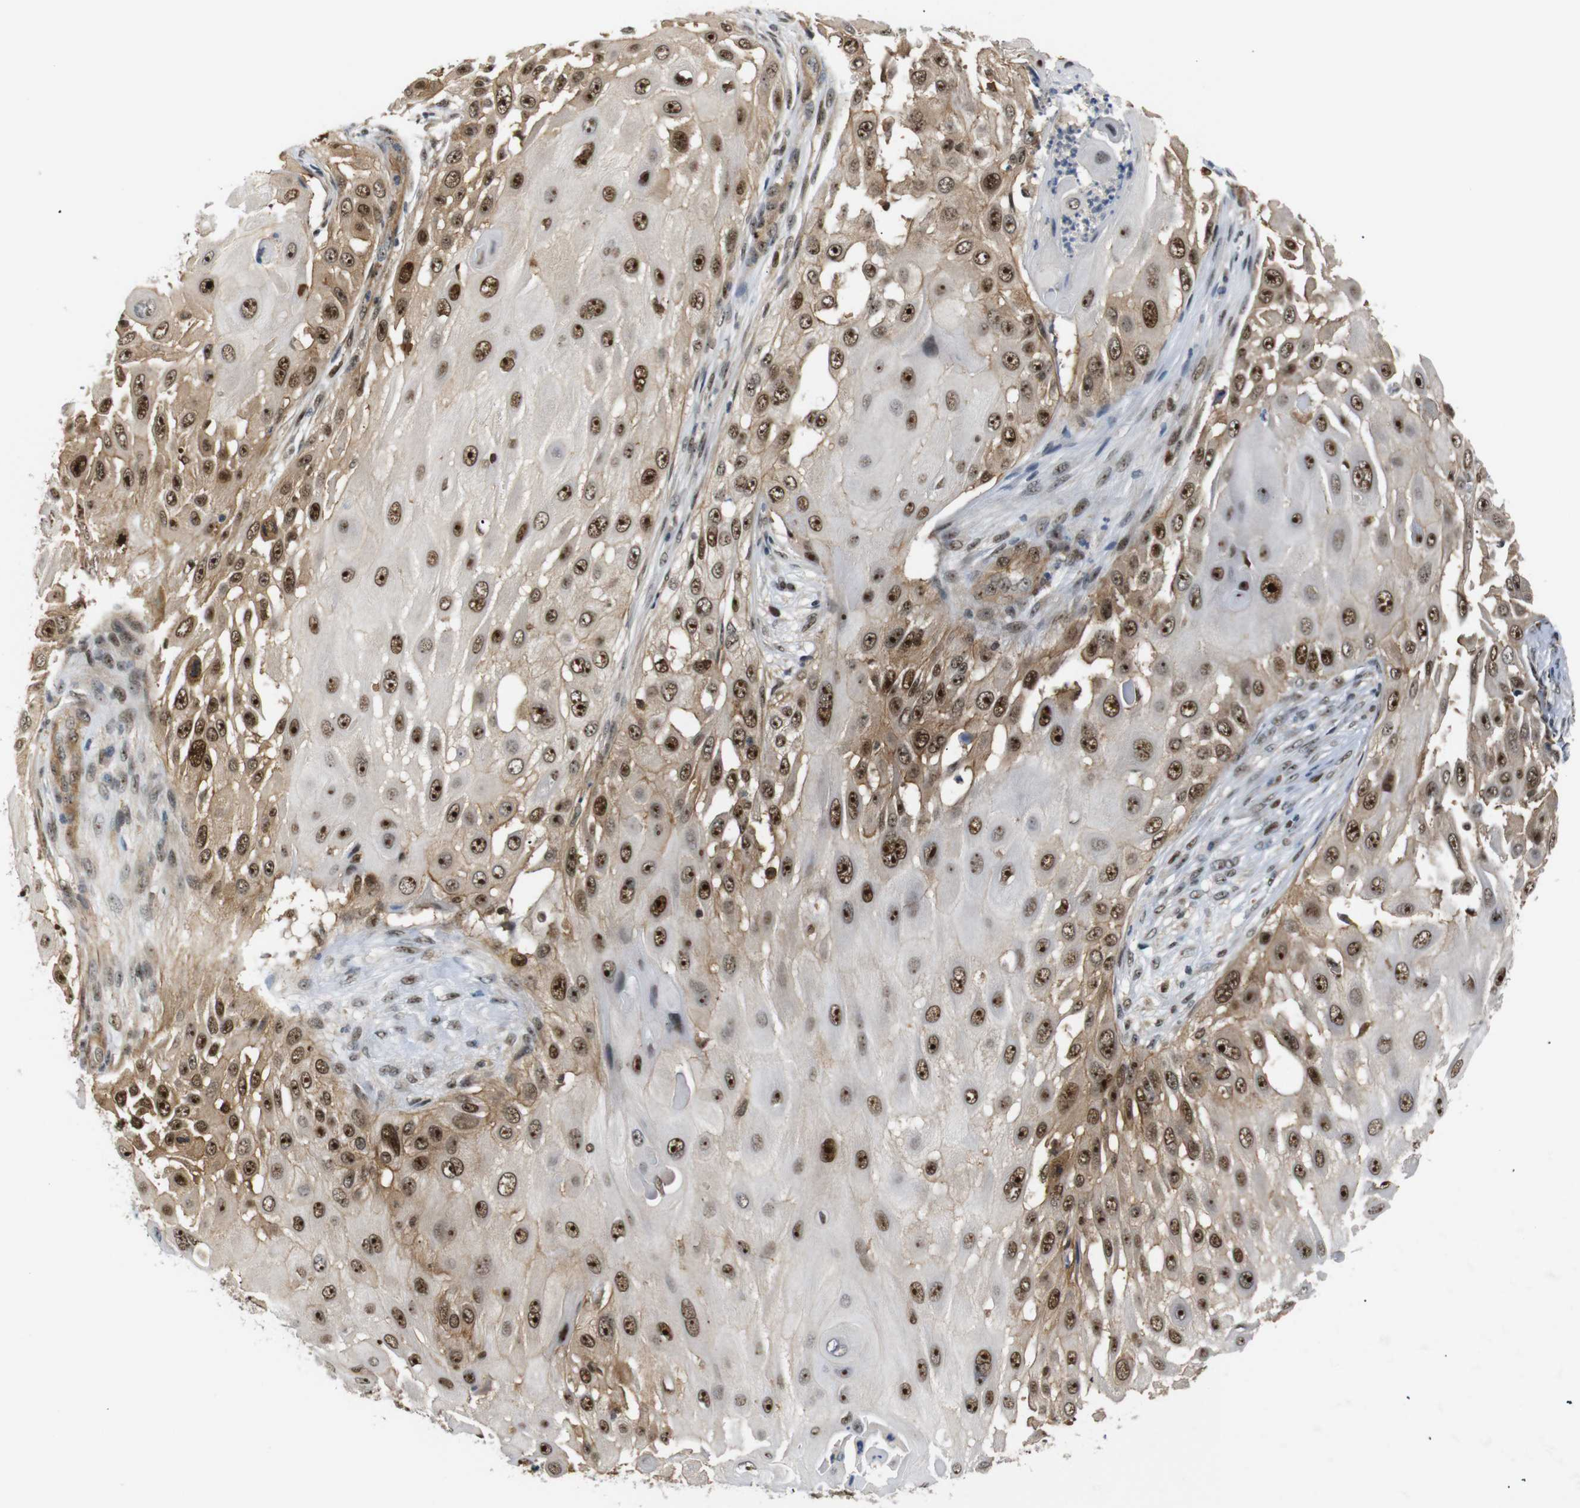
{"staining": {"intensity": "strong", "quantity": ">75%", "location": "cytoplasmic/membranous,nuclear"}, "tissue": "skin cancer", "cell_type": "Tumor cells", "image_type": "cancer", "snomed": [{"axis": "morphology", "description": "Squamous cell carcinoma, NOS"}, {"axis": "topography", "description": "Skin"}], "caption": "Immunohistochemical staining of human skin cancer reveals strong cytoplasmic/membranous and nuclear protein expression in approximately >75% of tumor cells.", "gene": "PARN", "patient": {"sex": "female", "age": 44}}